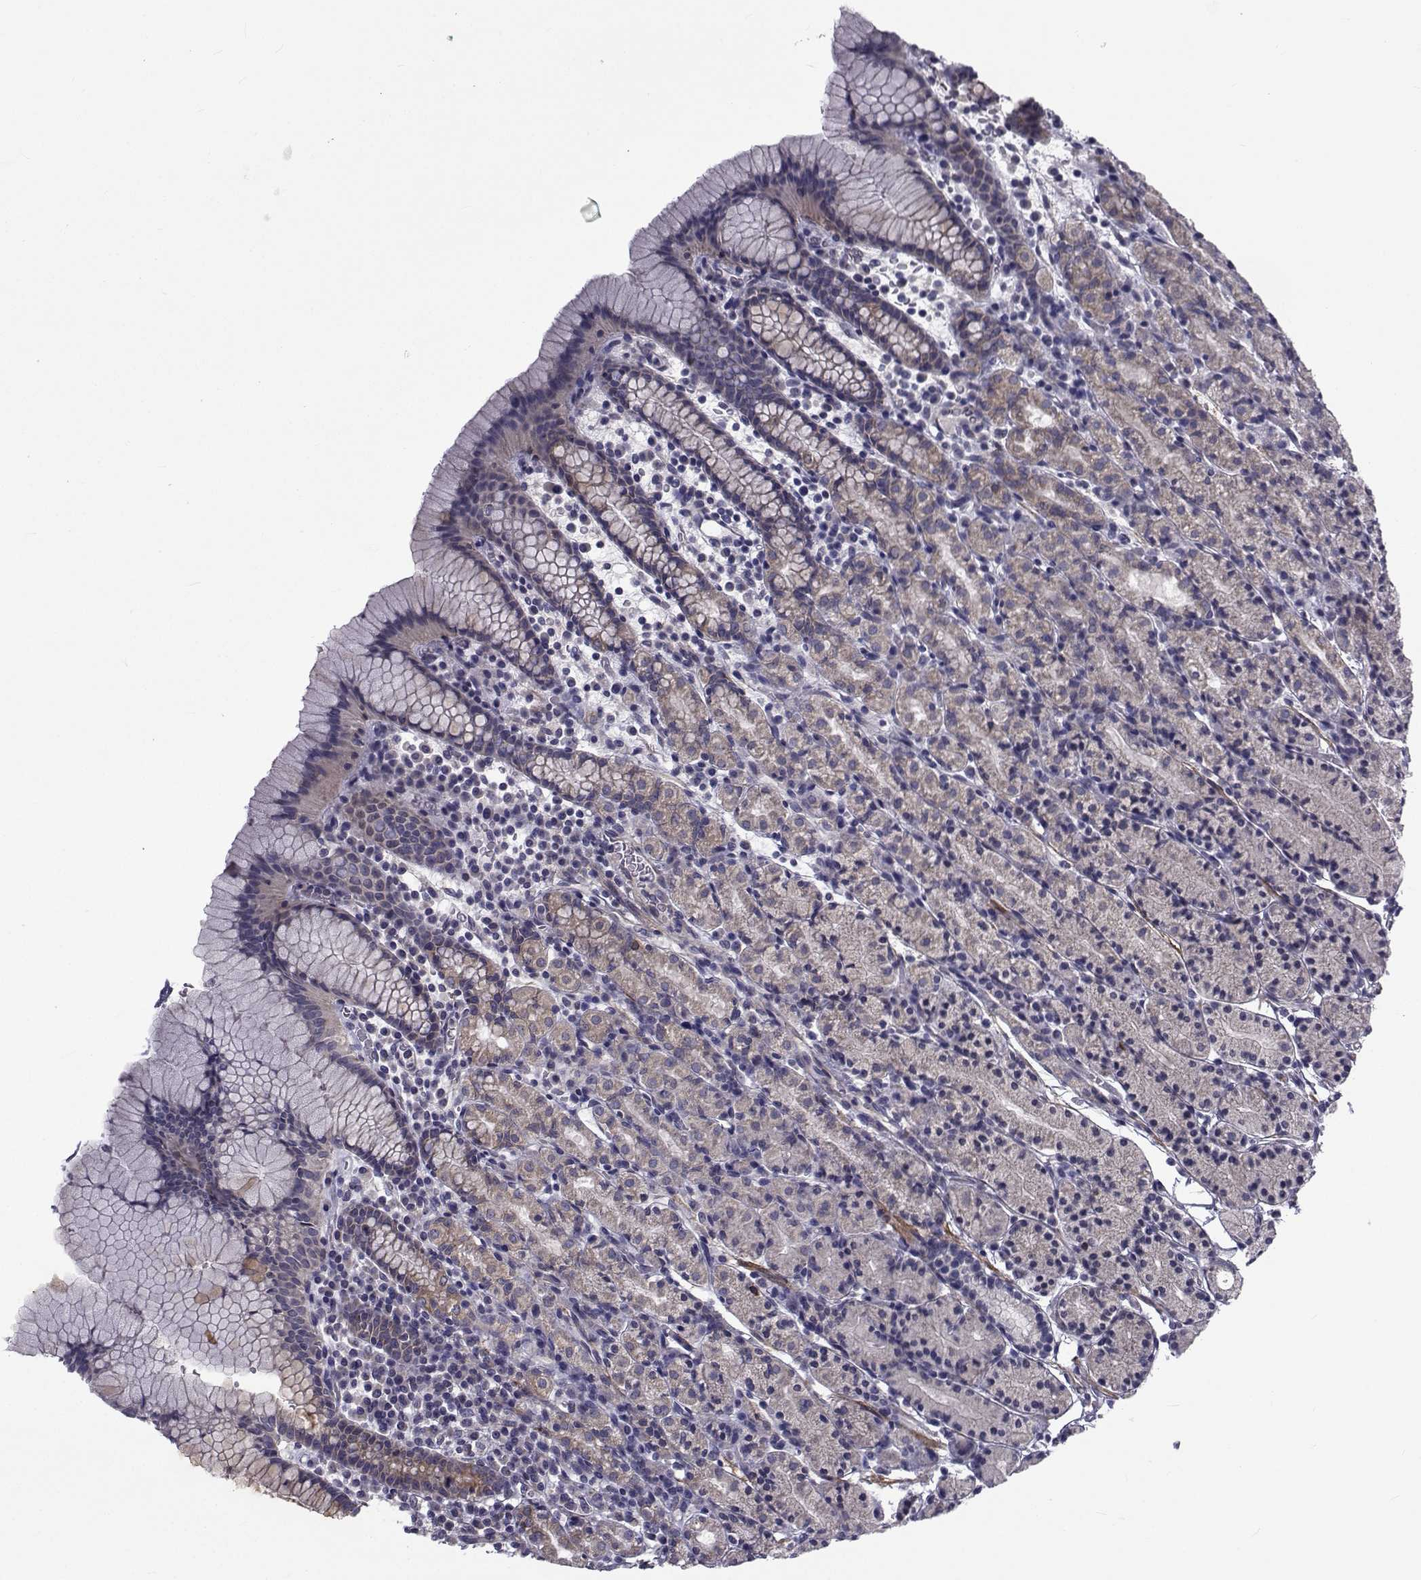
{"staining": {"intensity": "moderate", "quantity": "<25%", "location": "cytoplasmic/membranous"}, "tissue": "stomach", "cell_type": "Glandular cells", "image_type": "normal", "snomed": [{"axis": "morphology", "description": "Normal tissue, NOS"}, {"axis": "topography", "description": "Stomach, upper"}, {"axis": "topography", "description": "Stomach"}], "caption": "Normal stomach was stained to show a protein in brown. There is low levels of moderate cytoplasmic/membranous expression in about <25% of glandular cells. The protein of interest is stained brown, and the nuclei are stained in blue (DAB IHC with brightfield microscopy, high magnification).", "gene": "CFAP74", "patient": {"sex": "male", "age": 62}}